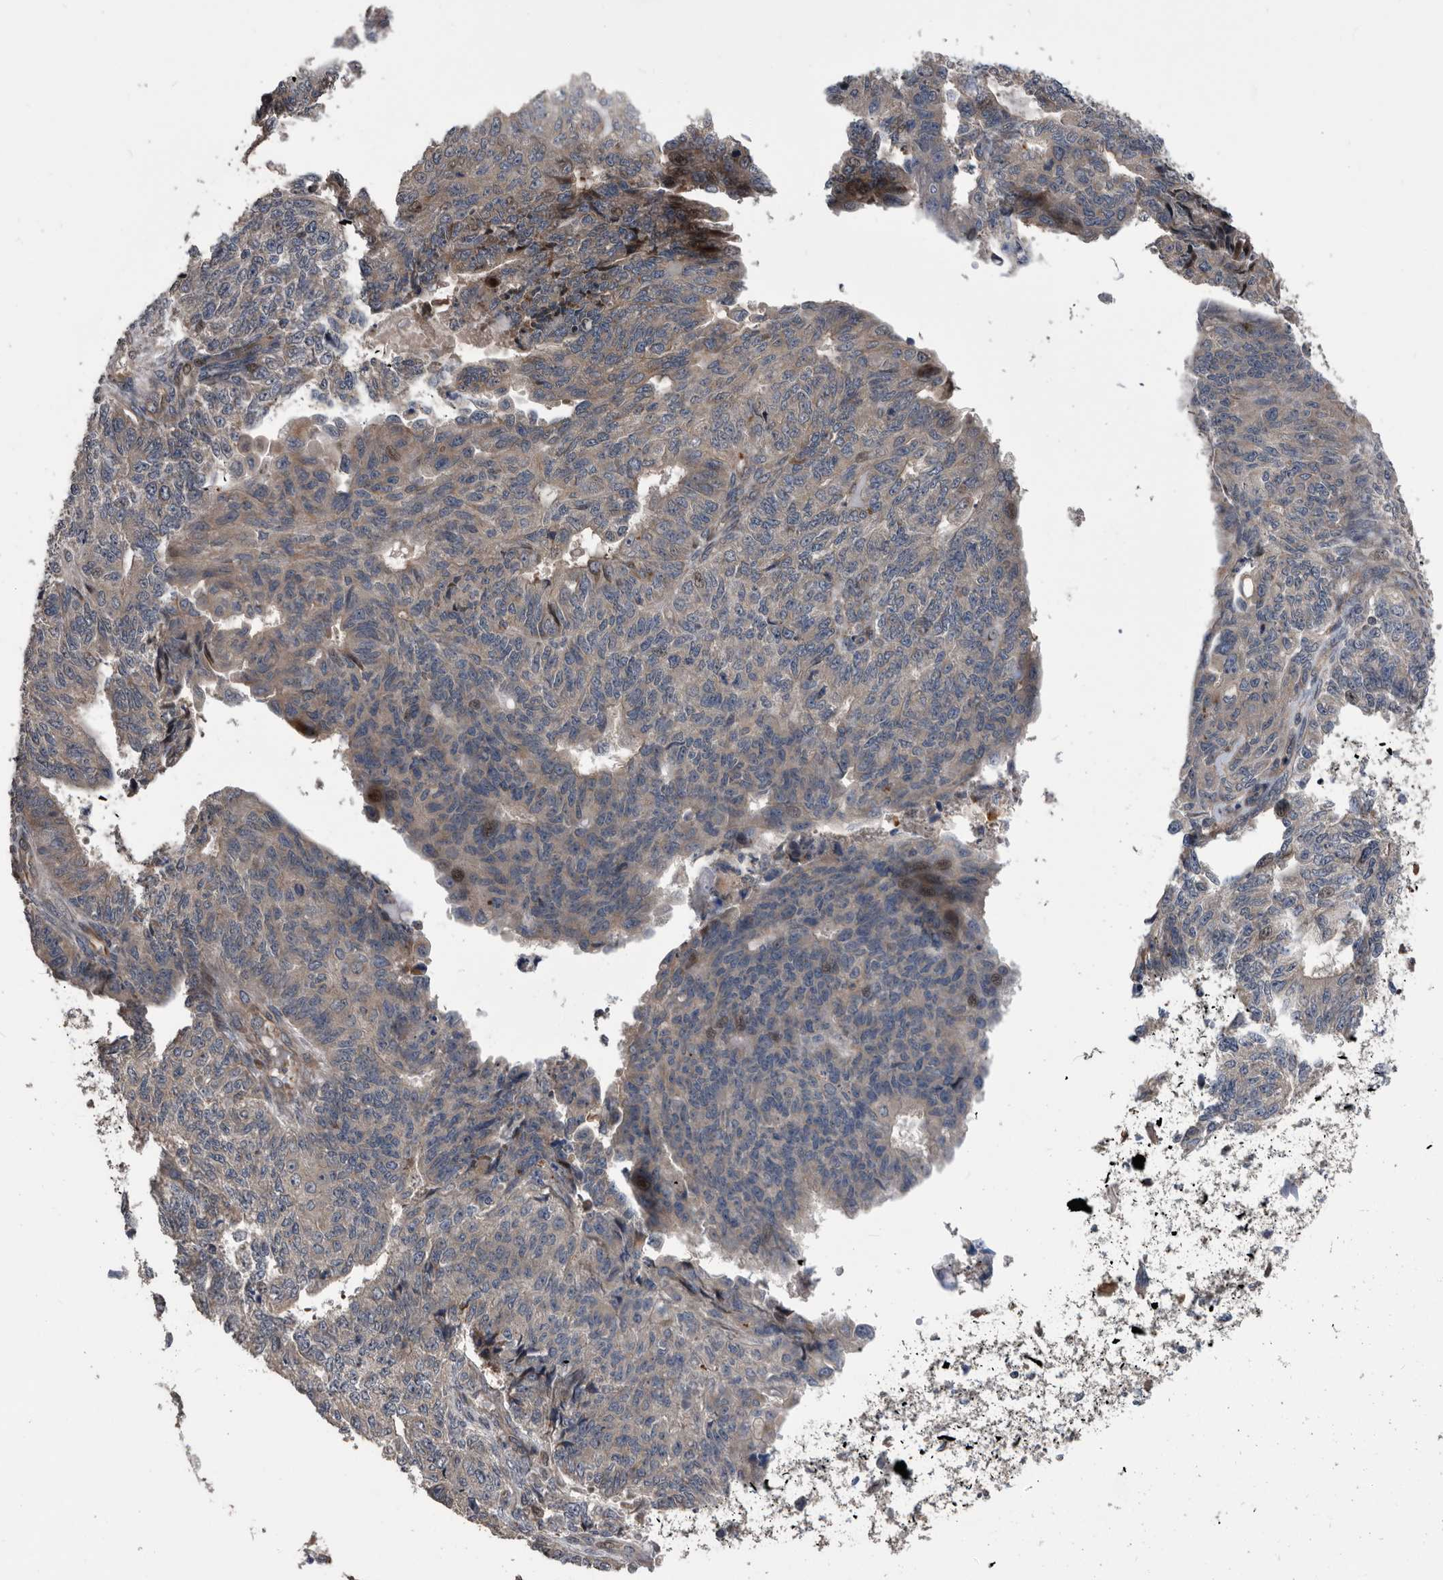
{"staining": {"intensity": "negative", "quantity": "none", "location": "none"}, "tissue": "endometrial cancer", "cell_type": "Tumor cells", "image_type": "cancer", "snomed": [{"axis": "morphology", "description": "Adenocarcinoma, NOS"}, {"axis": "topography", "description": "Endometrium"}], "caption": "Immunohistochemical staining of adenocarcinoma (endometrial) reveals no significant staining in tumor cells.", "gene": "SERINC2", "patient": {"sex": "female", "age": 32}}